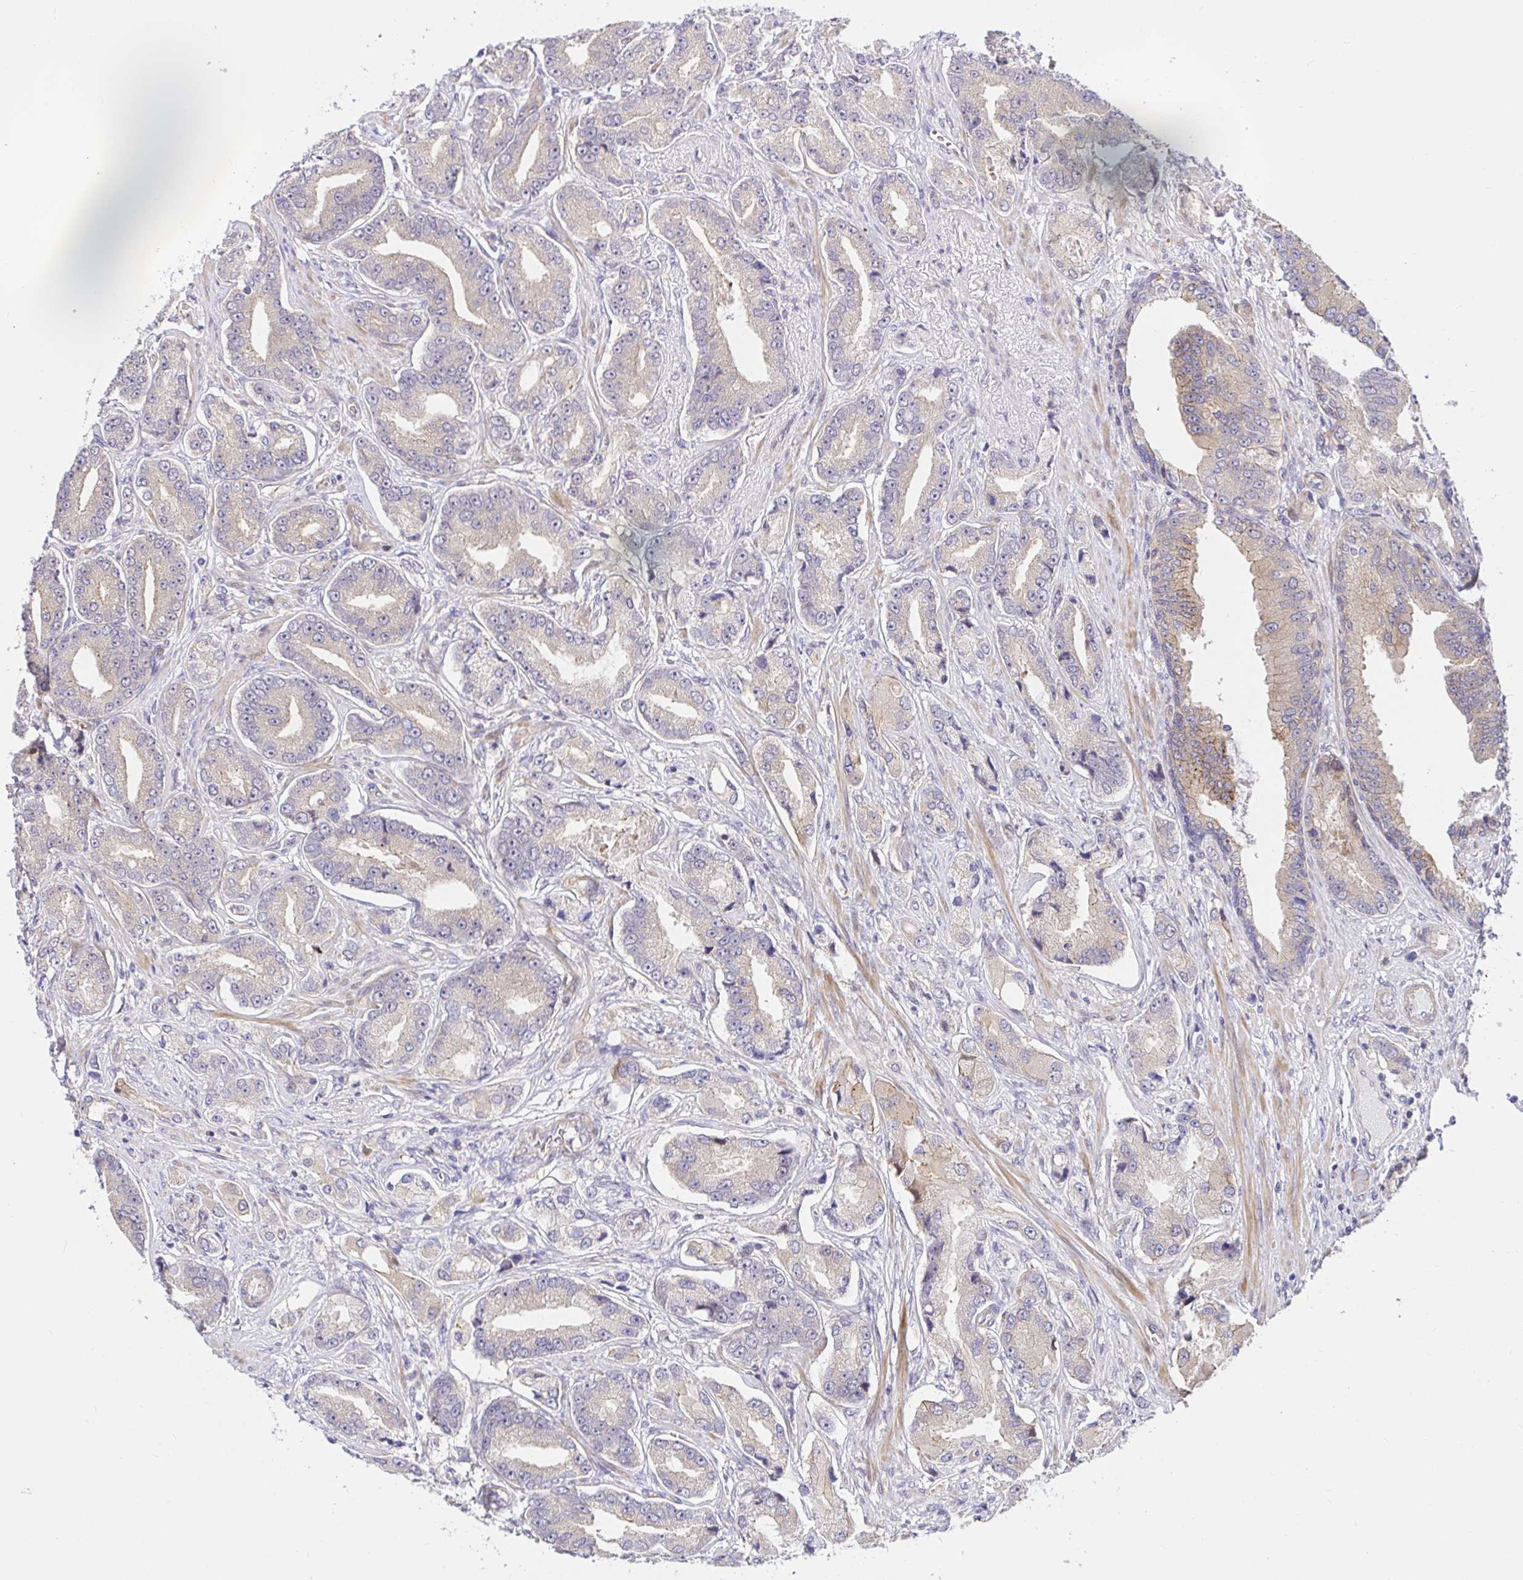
{"staining": {"intensity": "weak", "quantity": "<25%", "location": "cytoplasmic/membranous"}, "tissue": "prostate cancer", "cell_type": "Tumor cells", "image_type": "cancer", "snomed": [{"axis": "morphology", "description": "Adenocarcinoma, High grade"}, {"axis": "topography", "description": "Prostate and seminal vesicle, NOS"}], "caption": "Immunohistochemistry histopathology image of prostate adenocarcinoma (high-grade) stained for a protein (brown), which shows no positivity in tumor cells.", "gene": "TRIM55", "patient": {"sex": "male", "age": 61}}